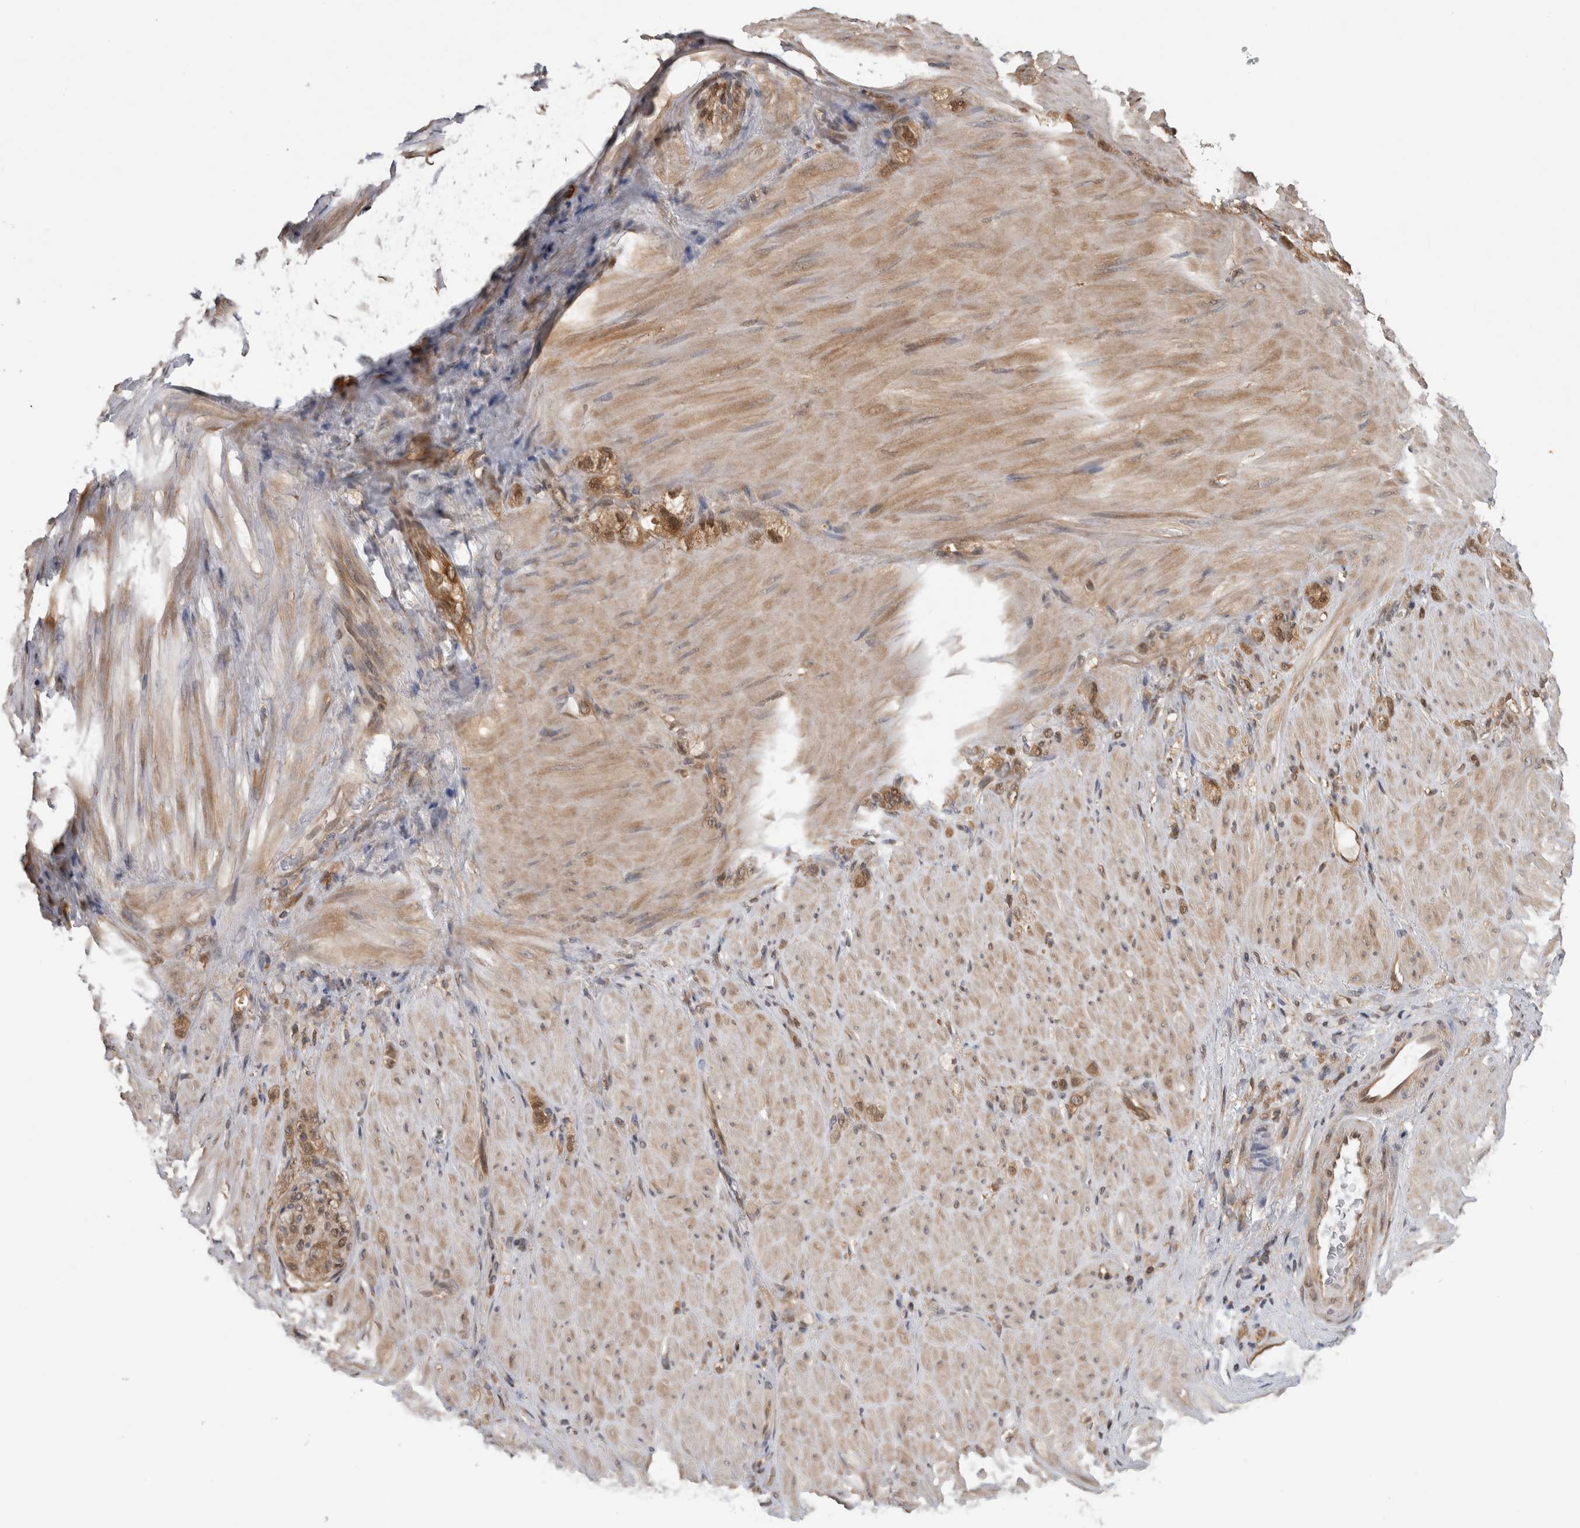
{"staining": {"intensity": "moderate", "quantity": ">75%", "location": "cytoplasmic/membranous,nuclear"}, "tissue": "stomach cancer", "cell_type": "Tumor cells", "image_type": "cancer", "snomed": [{"axis": "morphology", "description": "Normal tissue, NOS"}, {"axis": "morphology", "description": "Adenocarcinoma, NOS"}, {"axis": "topography", "description": "Stomach"}], "caption": "Stomach cancer tissue displays moderate cytoplasmic/membranous and nuclear expression in approximately >75% of tumor cells, visualized by immunohistochemistry.", "gene": "ASTN2", "patient": {"sex": "male", "age": 82}}